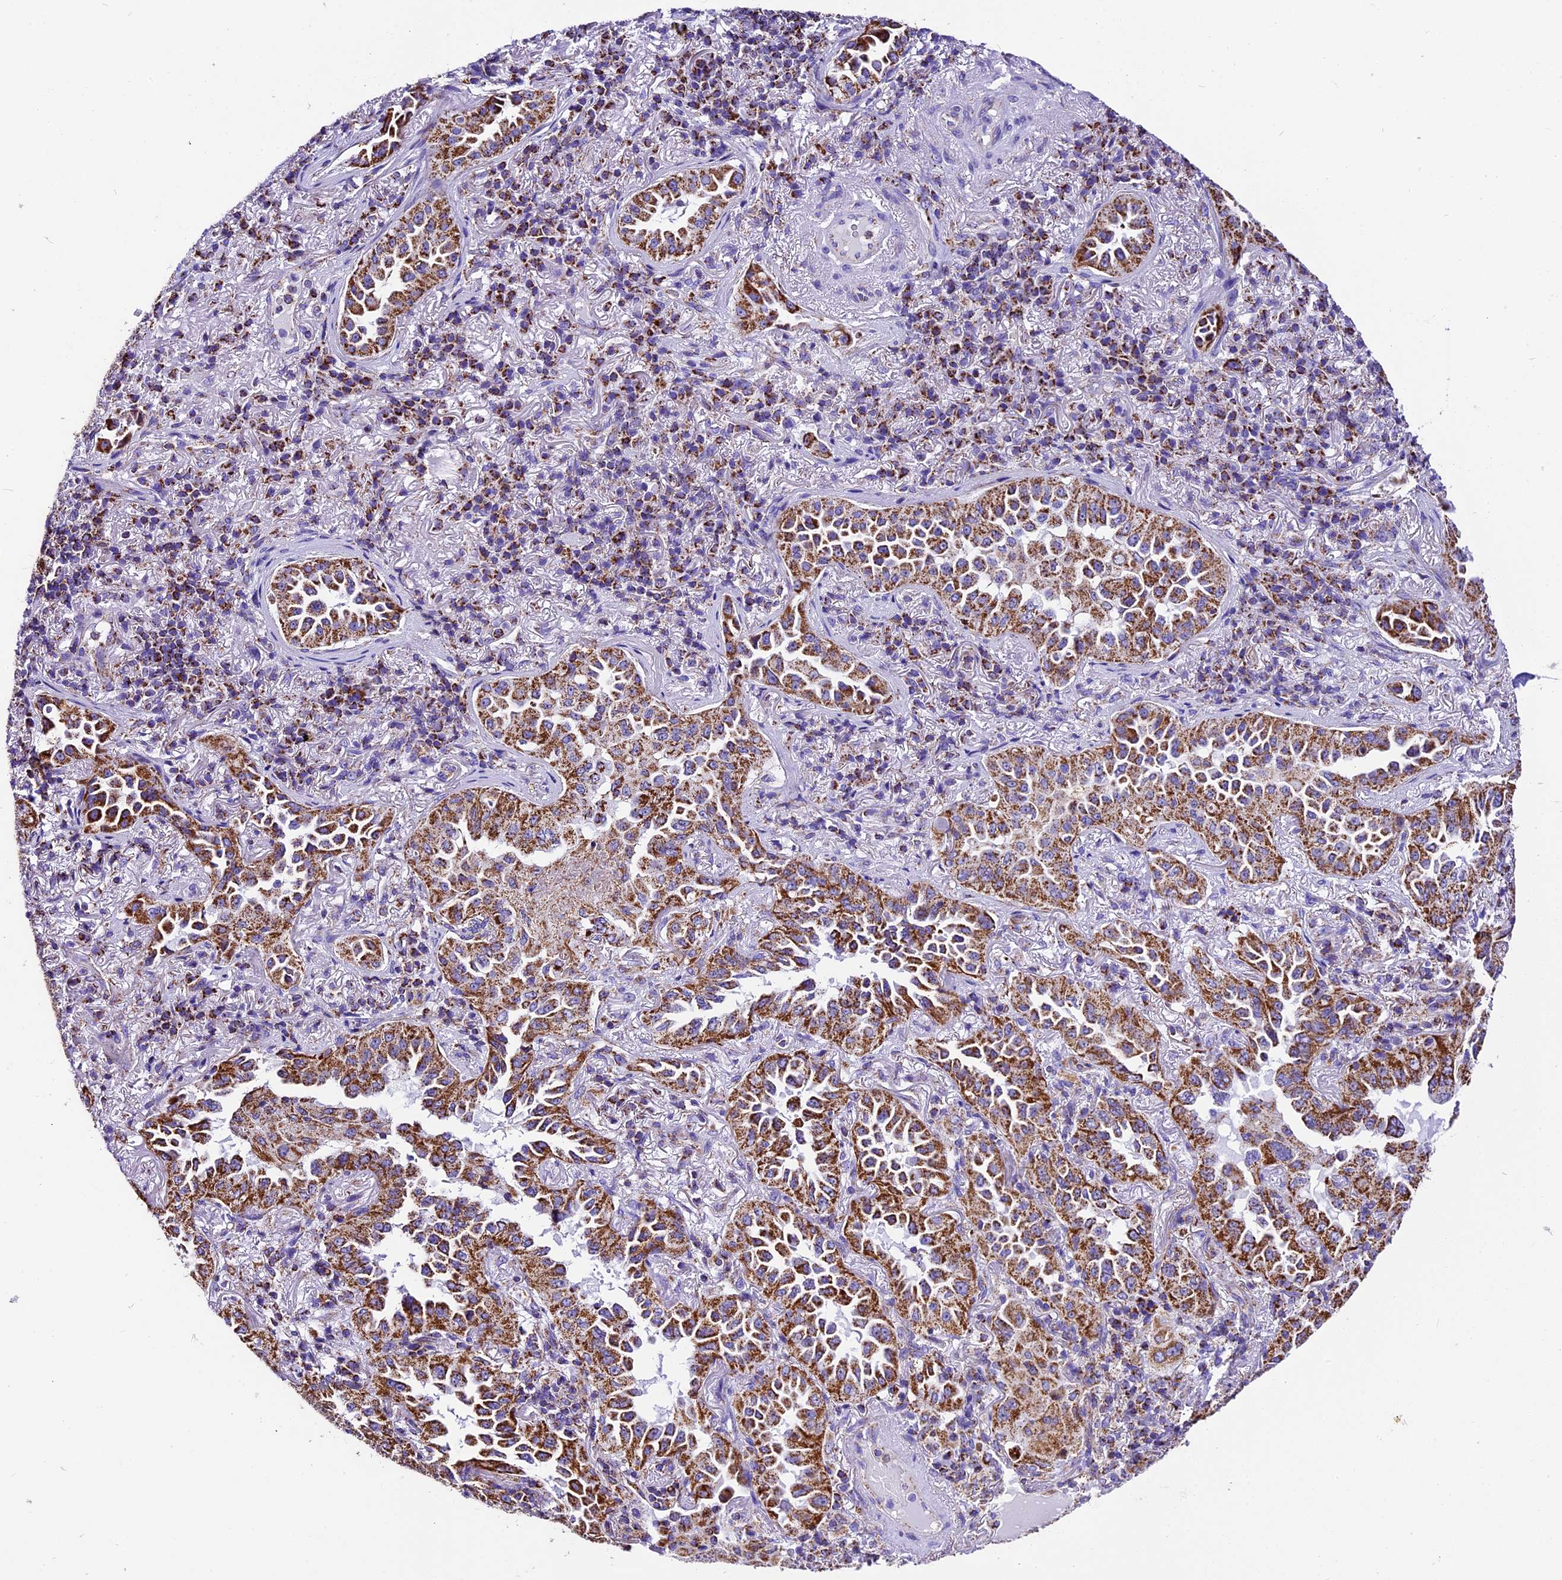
{"staining": {"intensity": "strong", "quantity": ">75%", "location": "cytoplasmic/membranous"}, "tissue": "lung cancer", "cell_type": "Tumor cells", "image_type": "cancer", "snomed": [{"axis": "morphology", "description": "Adenocarcinoma, NOS"}, {"axis": "topography", "description": "Lung"}], "caption": "A high amount of strong cytoplasmic/membranous expression is identified in approximately >75% of tumor cells in lung adenocarcinoma tissue.", "gene": "DCAF5", "patient": {"sex": "female", "age": 69}}